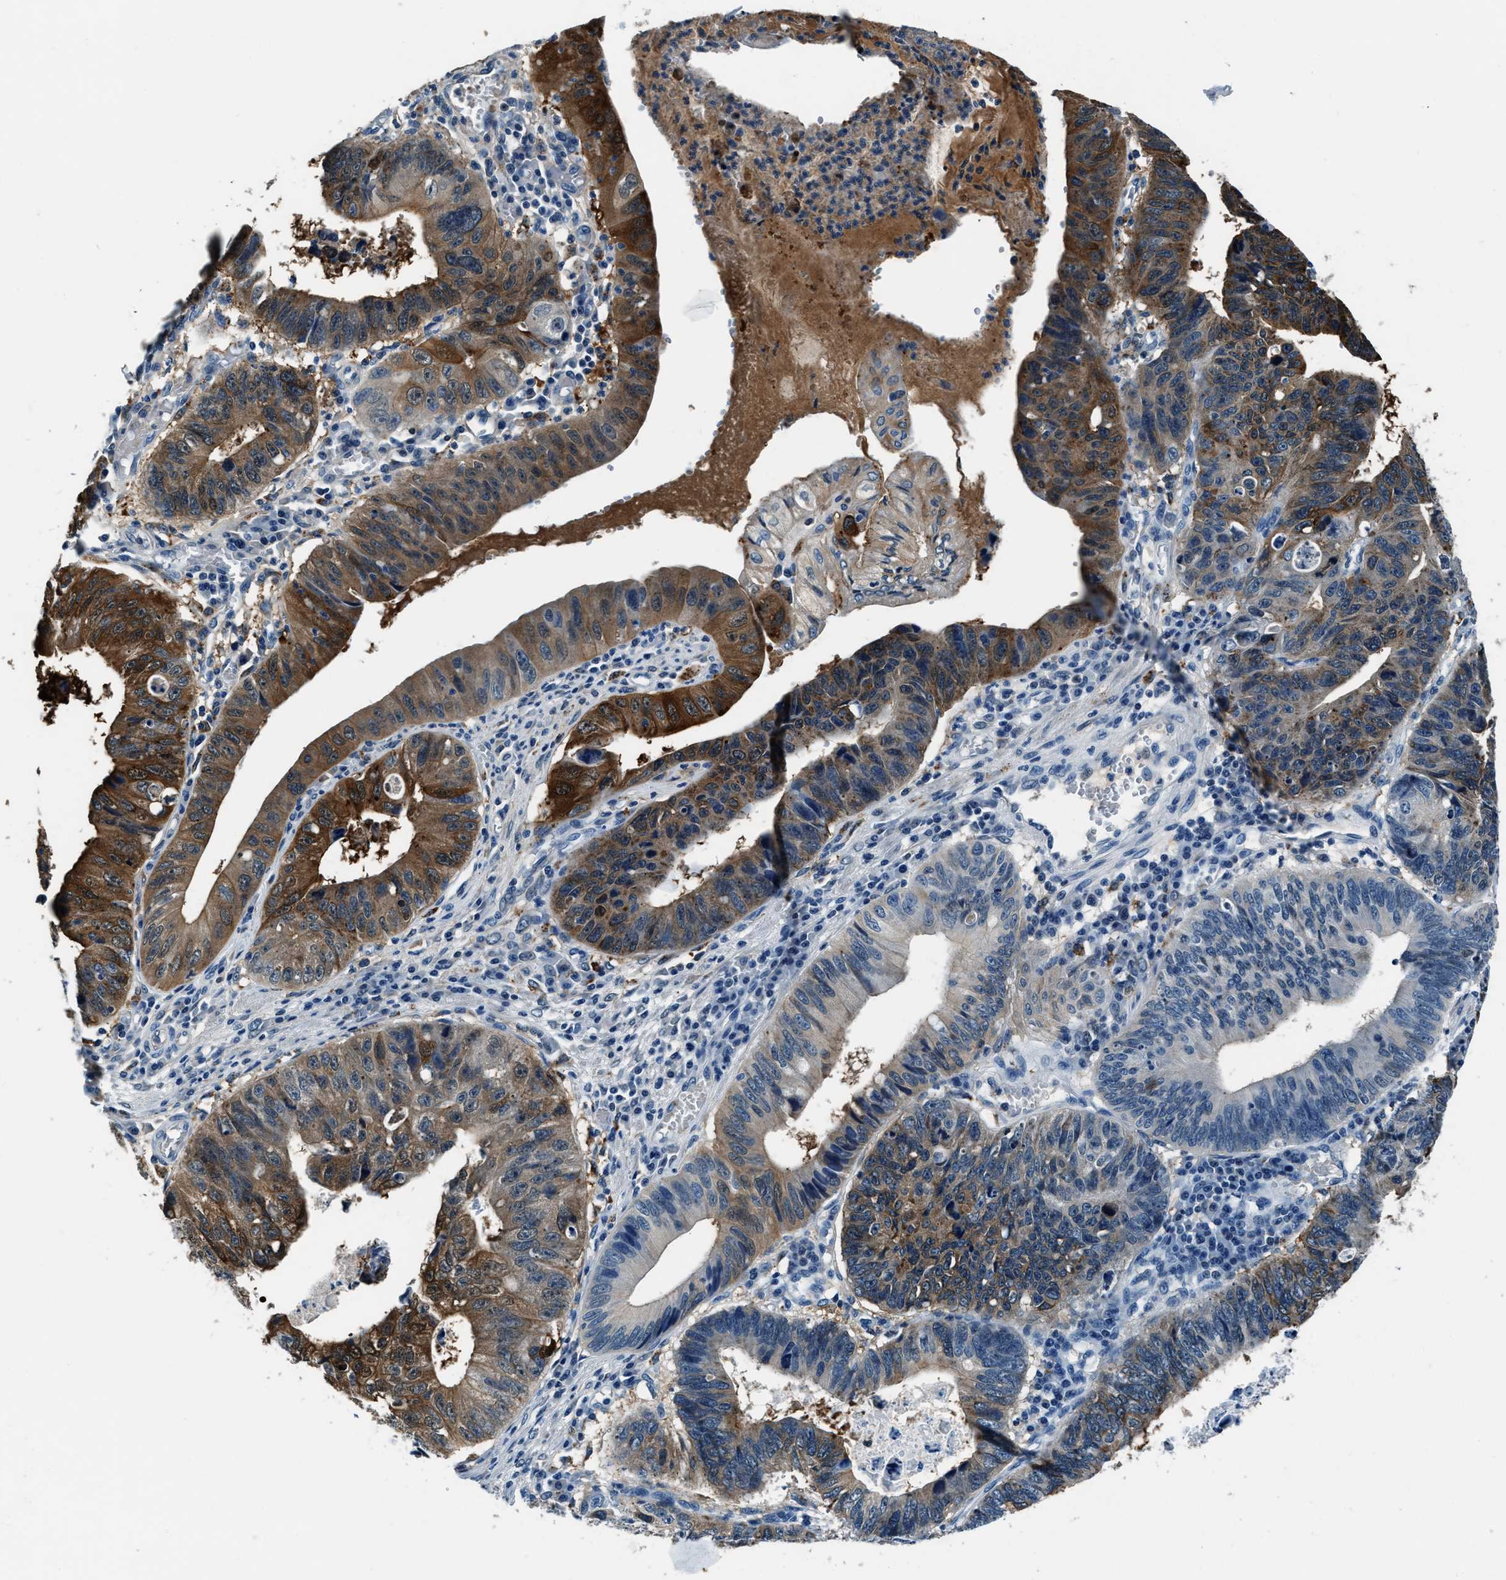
{"staining": {"intensity": "moderate", "quantity": "25%-75%", "location": "cytoplasmic/membranous"}, "tissue": "stomach cancer", "cell_type": "Tumor cells", "image_type": "cancer", "snomed": [{"axis": "morphology", "description": "Adenocarcinoma, NOS"}, {"axis": "topography", "description": "Stomach"}], "caption": "A high-resolution image shows IHC staining of stomach cancer (adenocarcinoma), which demonstrates moderate cytoplasmic/membranous staining in approximately 25%-75% of tumor cells.", "gene": "PTPDC1", "patient": {"sex": "male", "age": 59}}